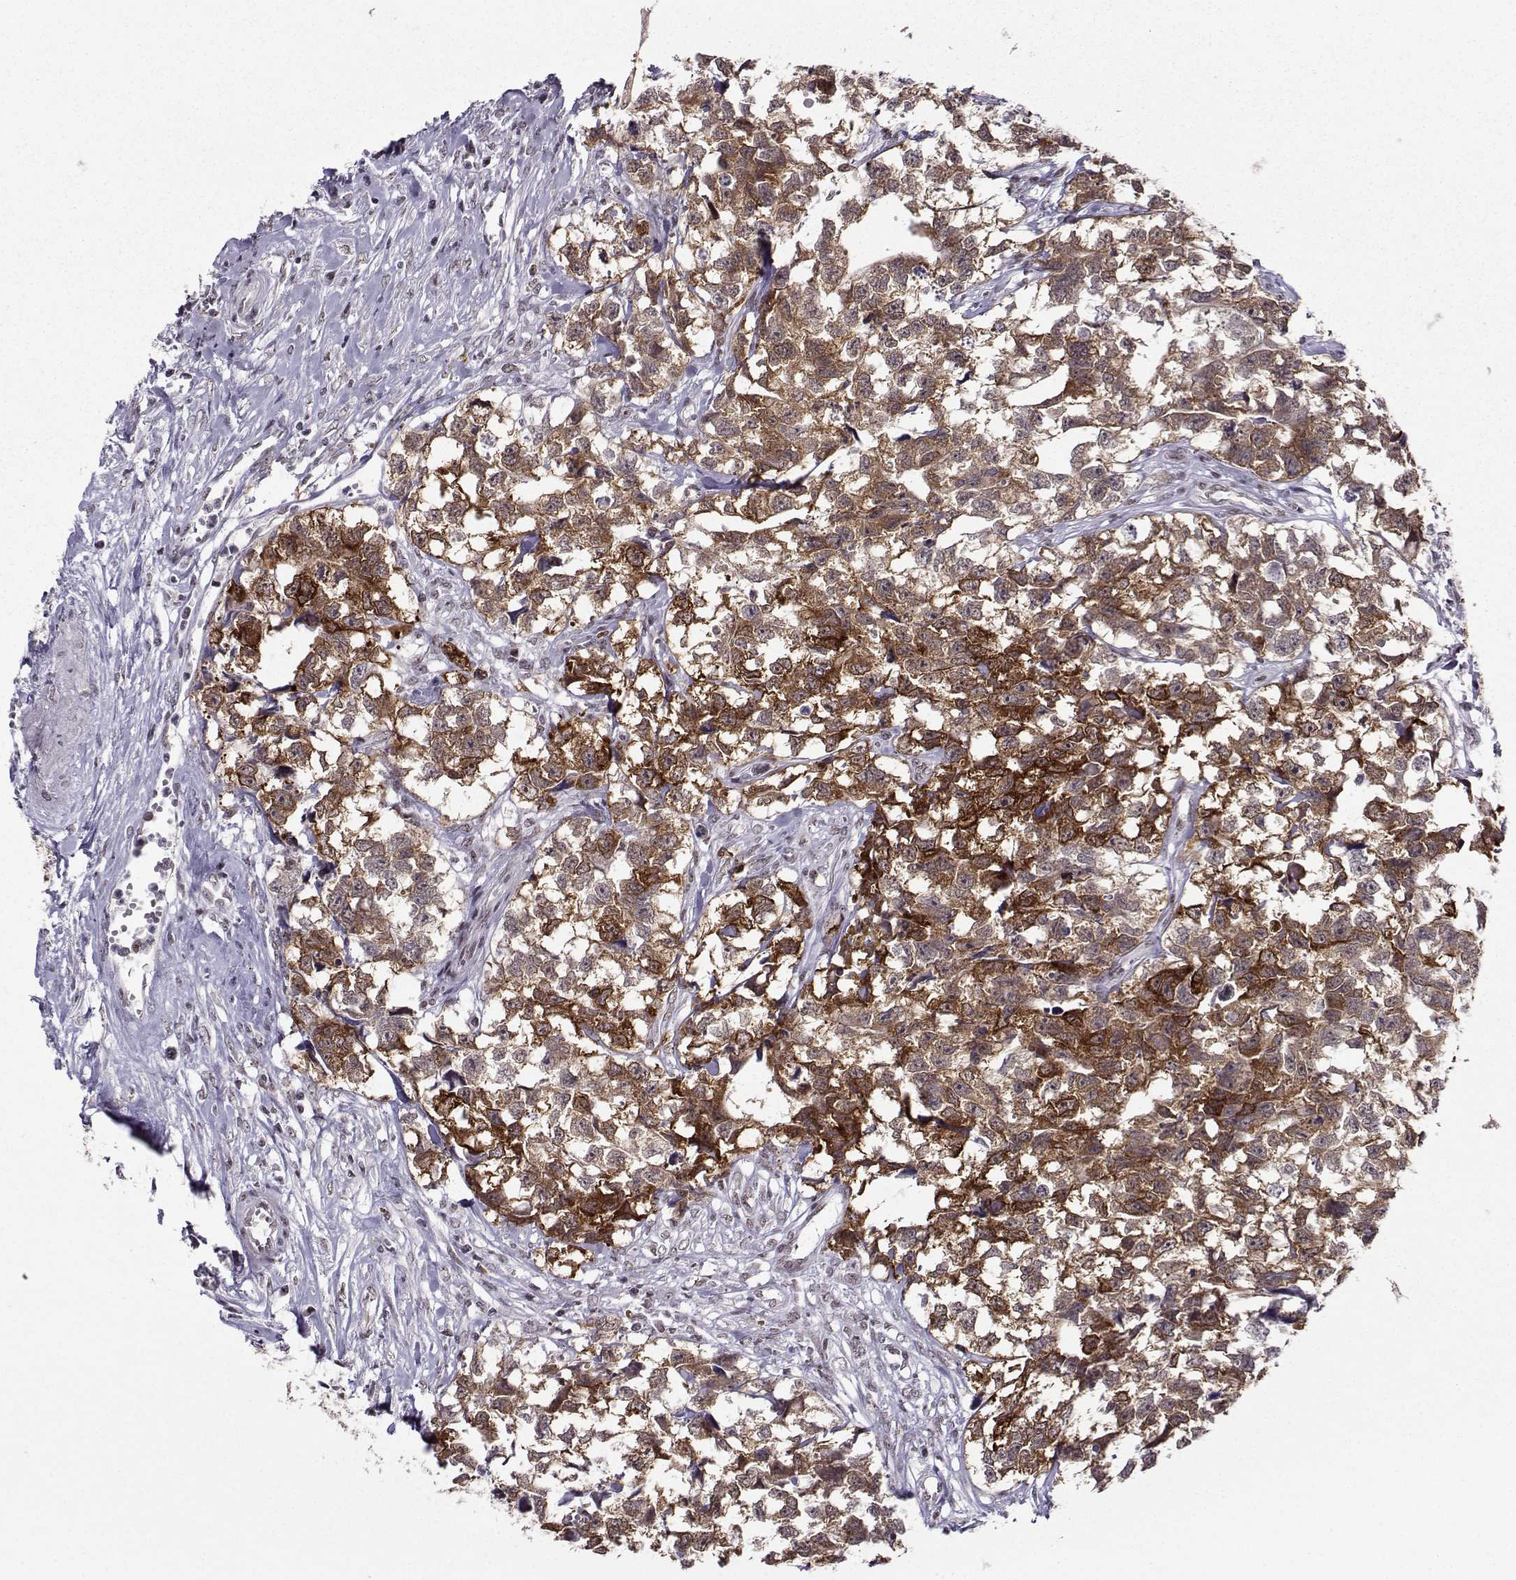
{"staining": {"intensity": "strong", "quantity": ">75%", "location": "cytoplasmic/membranous"}, "tissue": "testis cancer", "cell_type": "Tumor cells", "image_type": "cancer", "snomed": [{"axis": "morphology", "description": "Carcinoma, Embryonal, NOS"}, {"axis": "morphology", "description": "Teratoma, malignant, NOS"}, {"axis": "topography", "description": "Testis"}], "caption": "This micrograph displays testis embryonal carcinoma stained with IHC to label a protein in brown. The cytoplasmic/membranous of tumor cells show strong positivity for the protein. Nuclei are counter-stained blue.", "gene": "LIN28A", "patient": {"sex": "male", "age": 44}}